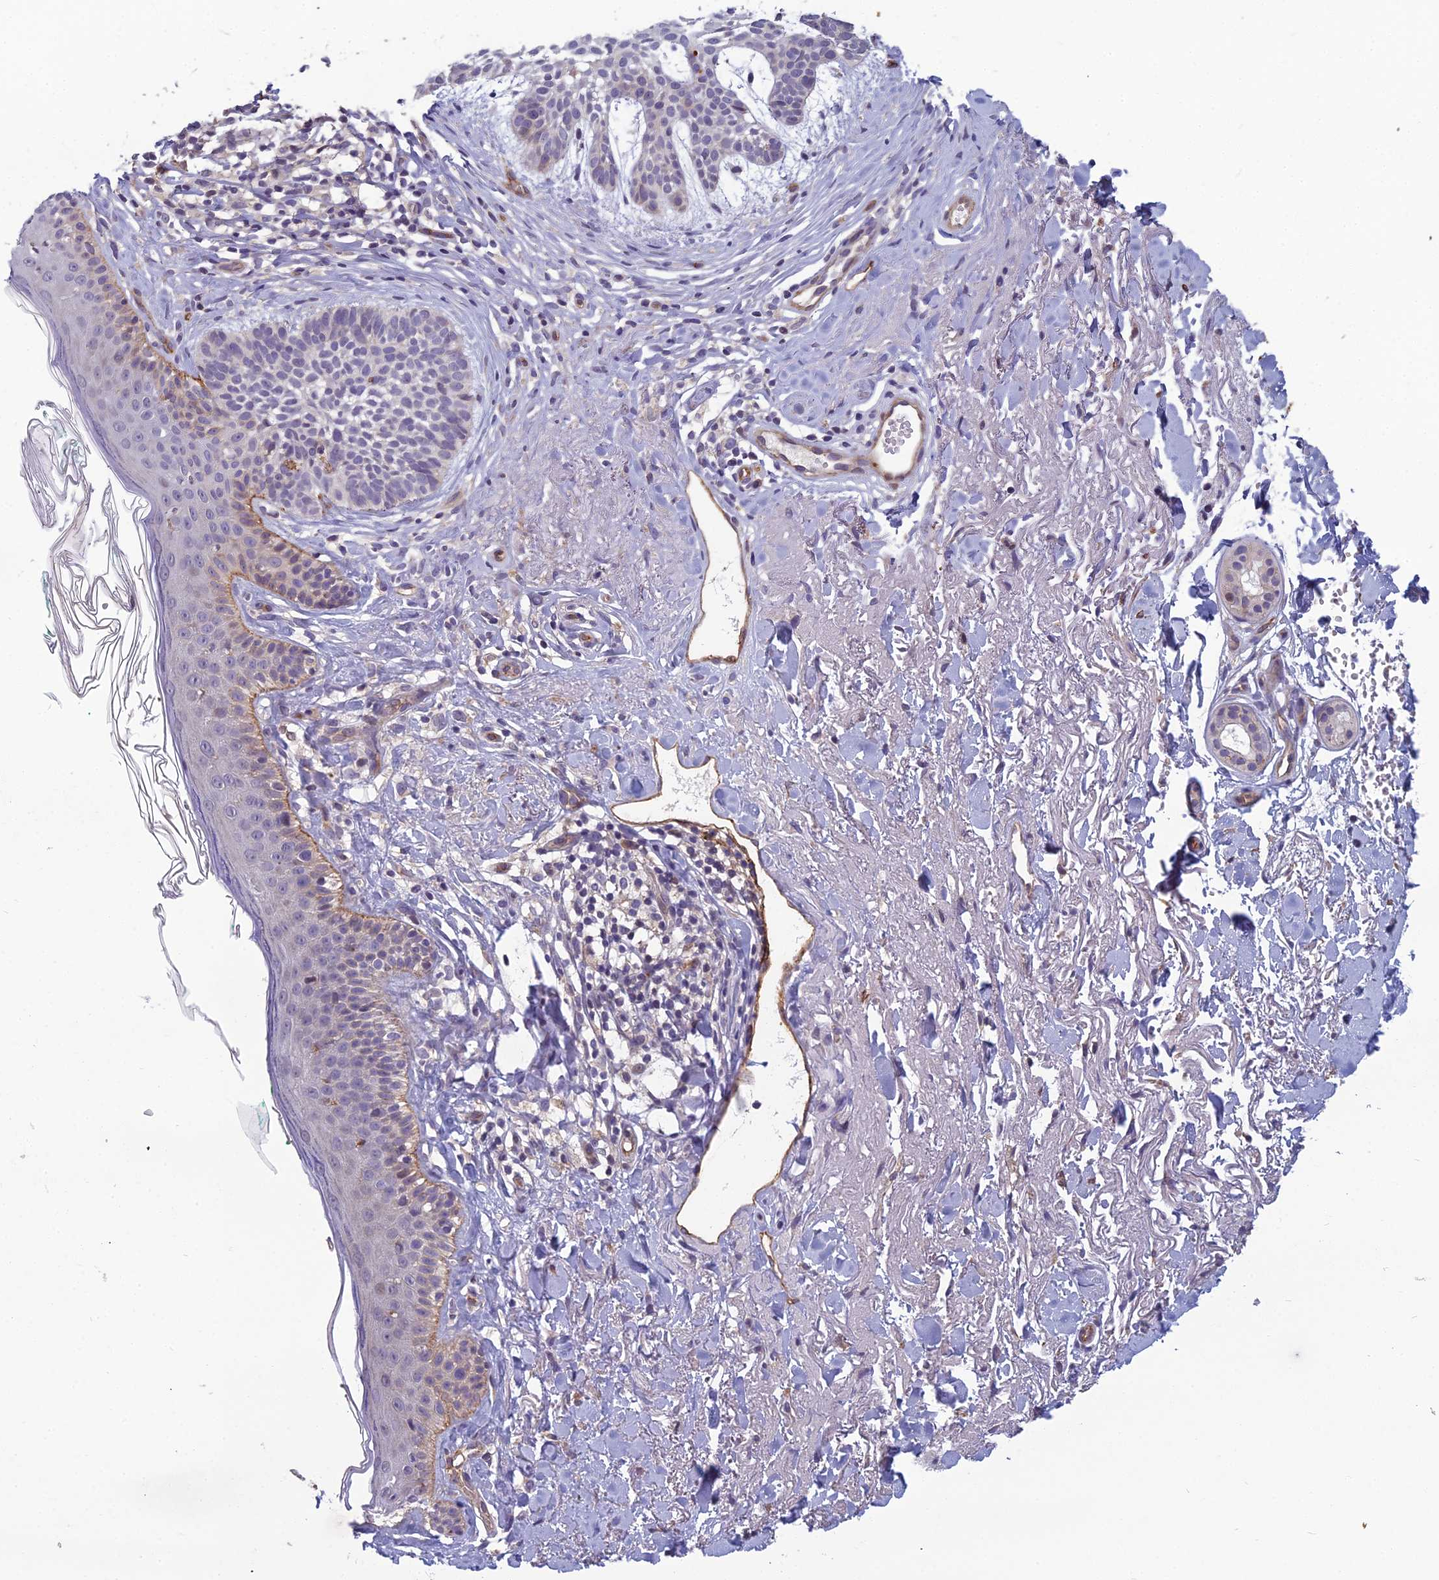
{"staining": {"intensity": "negative", "quantity": "none", "location": "none"}, "tissue": "skin cancer", "cell_type": "Tumor cells", "image_type": "cancer", "snomed": [{"axis": "morphology", "description": "Basal cell carcinoma"}, {"axis": "topography", "description": "Skin"}], "caption": "Immunohistochemical staining of skin cancer displays no significant expression in tumor cells. (DAB immunohistochemistry visualized using brightfield microscopy, high magnification).", "gene": "TSPAN15", "patient": {"sex": "male", "age": 71}}